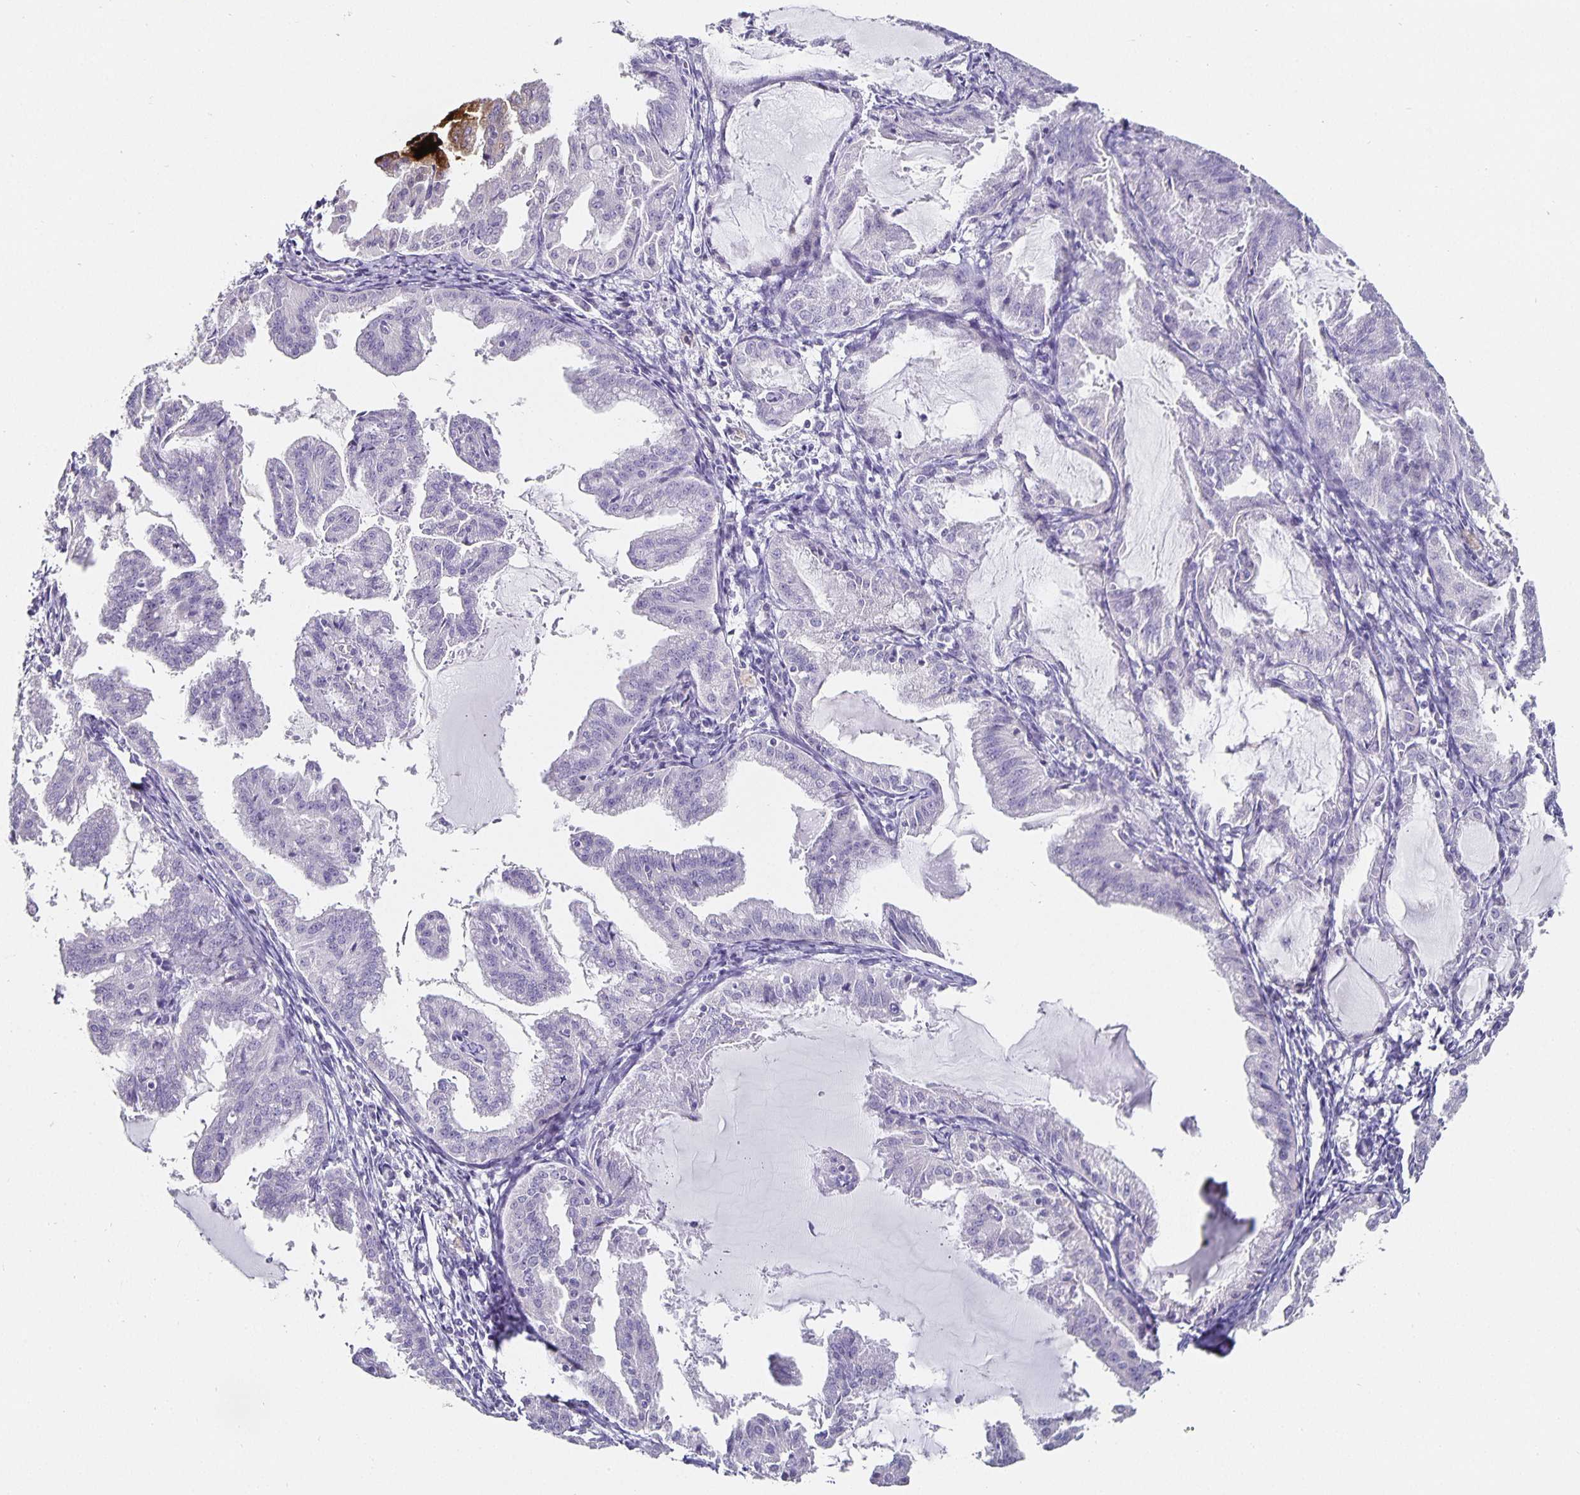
{"staining": {"intensity": "negative", "quantity": "none", "location": "none"}, "tissue": "endometrial cancer", "cell_type": "Tumor cells", "image_type": "cancer", "snomed": [{"axis": "morphology", "description": "Adenocarcinoma, NOS"}, {"axis": "topography", "description": "Endometrium"}], "caption": "Tumor cells show no significant protein positivity in endometrial cancer. (DAB immunohistochemistry, high magnification).", "gene": "CHGA", "patient": {"sex": "female", "age": 70}}